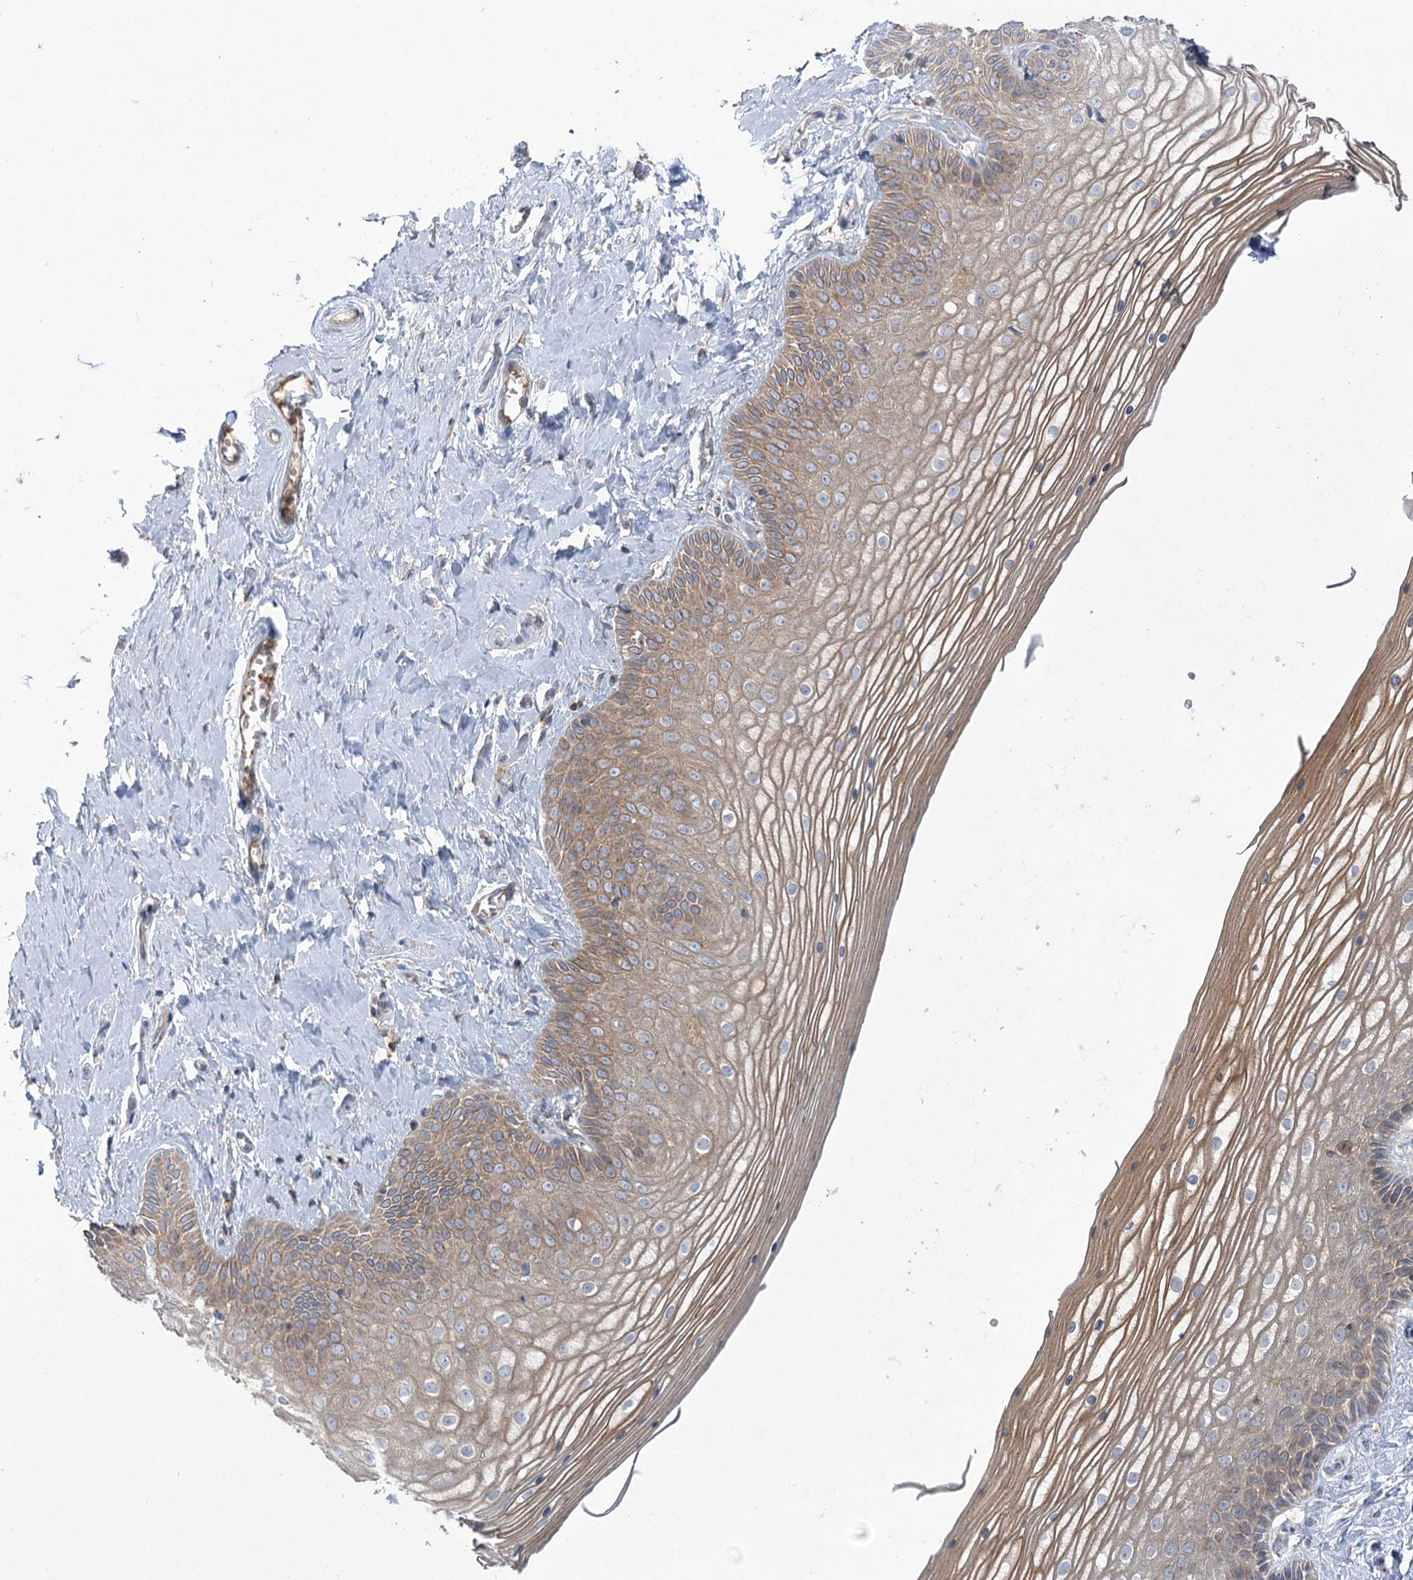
{"staining": {"intensity": "moderate", "quantity": ">75%", "location": "cytoplasmic/membranous"}, "tissue": "vagina", "cell_type": "Squamous epithelial cells", "image_type": "normal", "snomed": [{"axis": "morphology", "description": "Normal tissue, NOS"}, {"axis": "topography", "description": "Vagina"}, {"axis": "topography", "description": "Cervix"}], "caption": "Immunohistochemical staining of benign vagina demonstrates >75% levels of moderate cytoplasmic/membranous protein staining in approximately >75% of squamous epithelial cells.", "gene": "GBF1", "patient": {"sex": "female", "age": 40}}